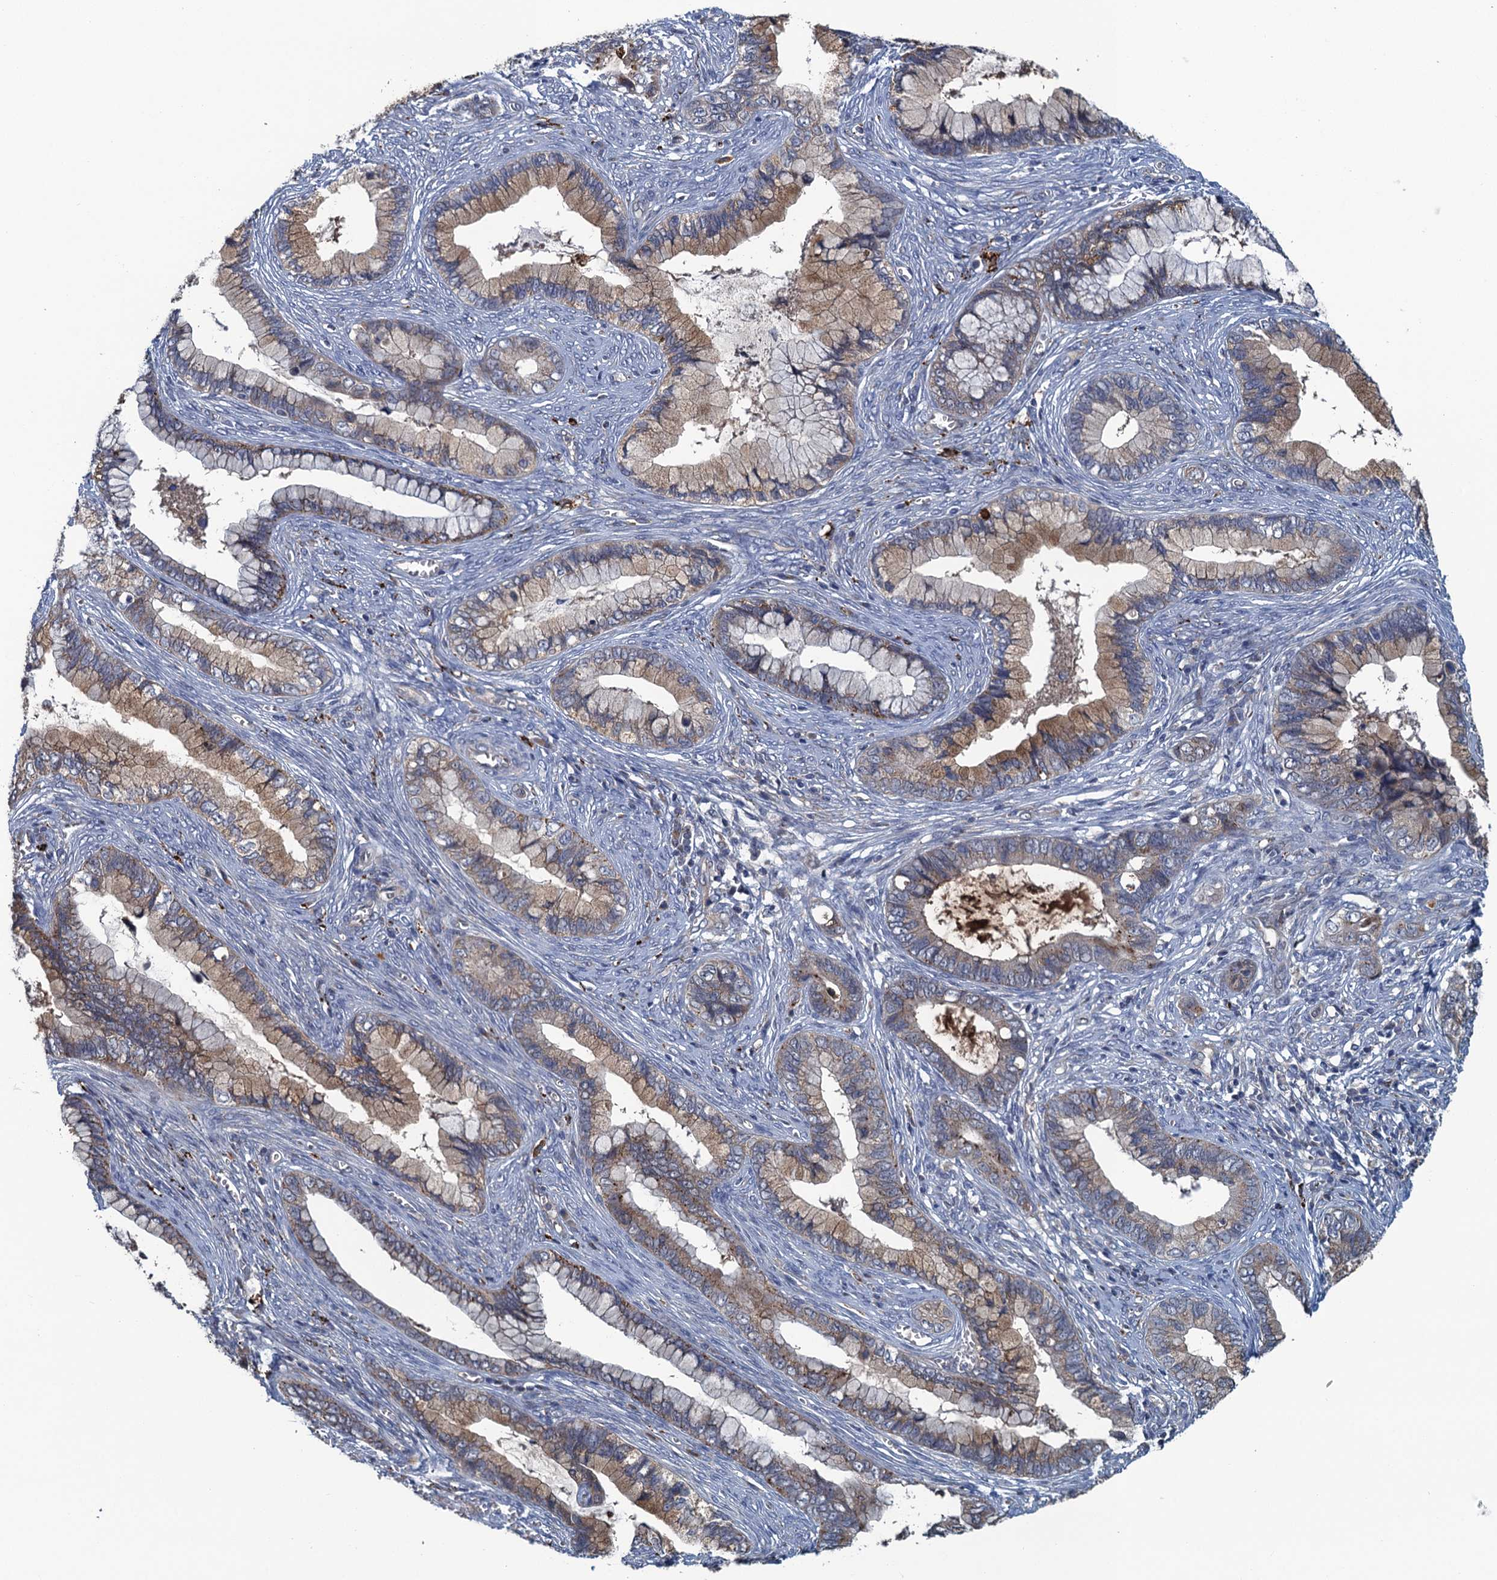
{"staining": {"intensity": "moderate", "quantity": "25%-75%", "location": "cytoplasmic/membranous"}, "tissue": "cervical cancer", "cell_type": "Tumor cells", "image_type": "cancer", "snomed": [{"axis": "morphology", "description": "Adenocarcinoma, NOS"}, {"axis": "topography", "description": "Cervix"}], "caption": "High-magnification brightfield microscopy of cervical cancer (adenocarcinoma) stained with DAB (brown) and counterstained with hematoxylin (blue). tumor cells exhibit moderate cytoplasmic/membranous positivity is present in about25%-75% of cells.", "gene": "KBTBD8", "patient": {"sex": "female", "age": 44}}